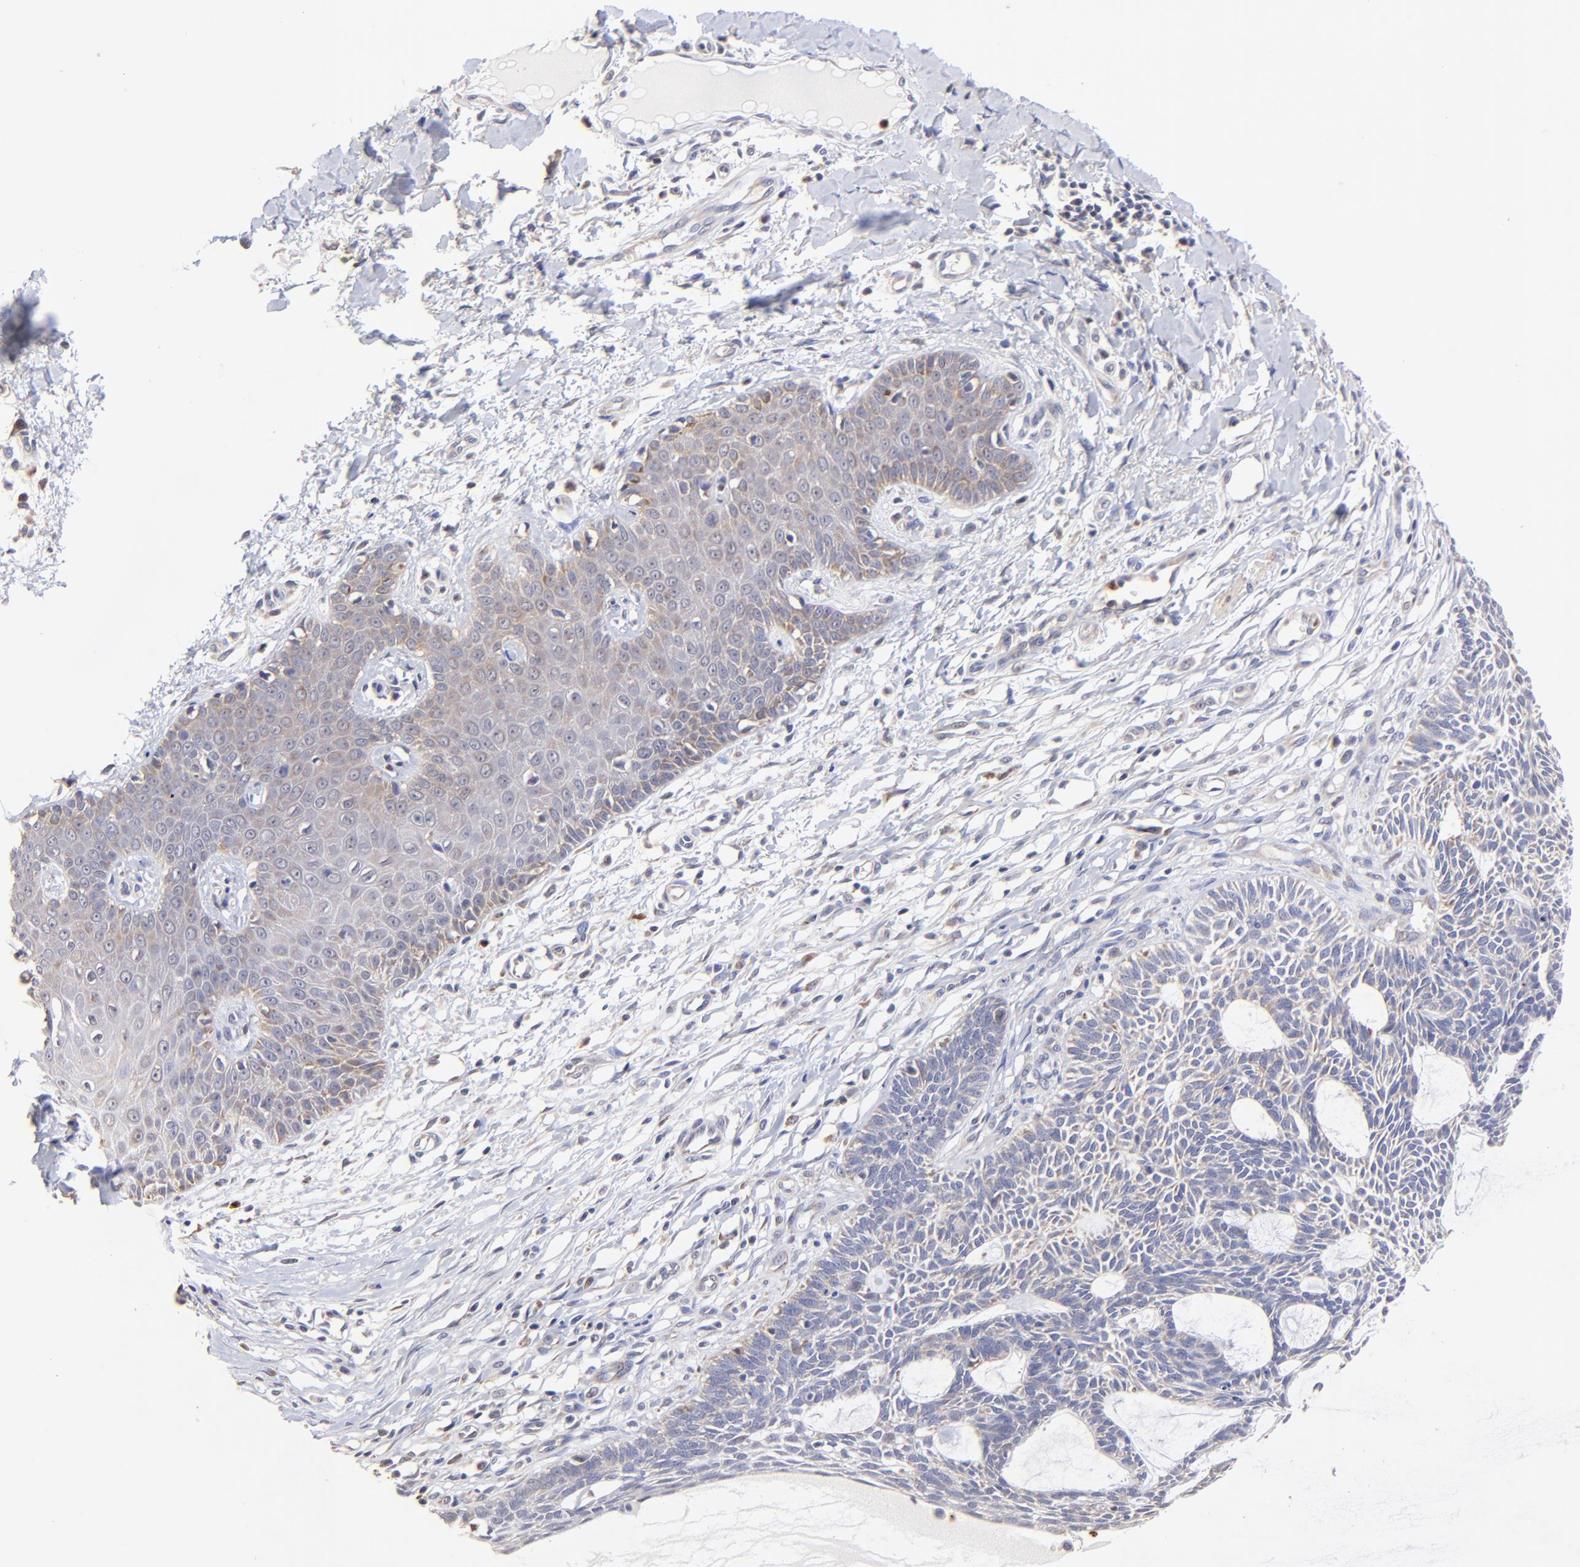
{"staining": {"intensity": "negative", "quantity": "none", "location": "none"}, "tissue": "skin cancer", "cell_type": "Tumor cells", "image_type": "cancer", "snomed": [{"axis": "morphology", "description": "Basal cell carcinoma"}, {"axis": "topography", "description": "Skin"}], "caption": "Micrograph shows no significant protein staining in tumor cells of skin basal cell carcinoma.", "gene": "BBOF1", "patient": {"sex": "male", "age": 67}}